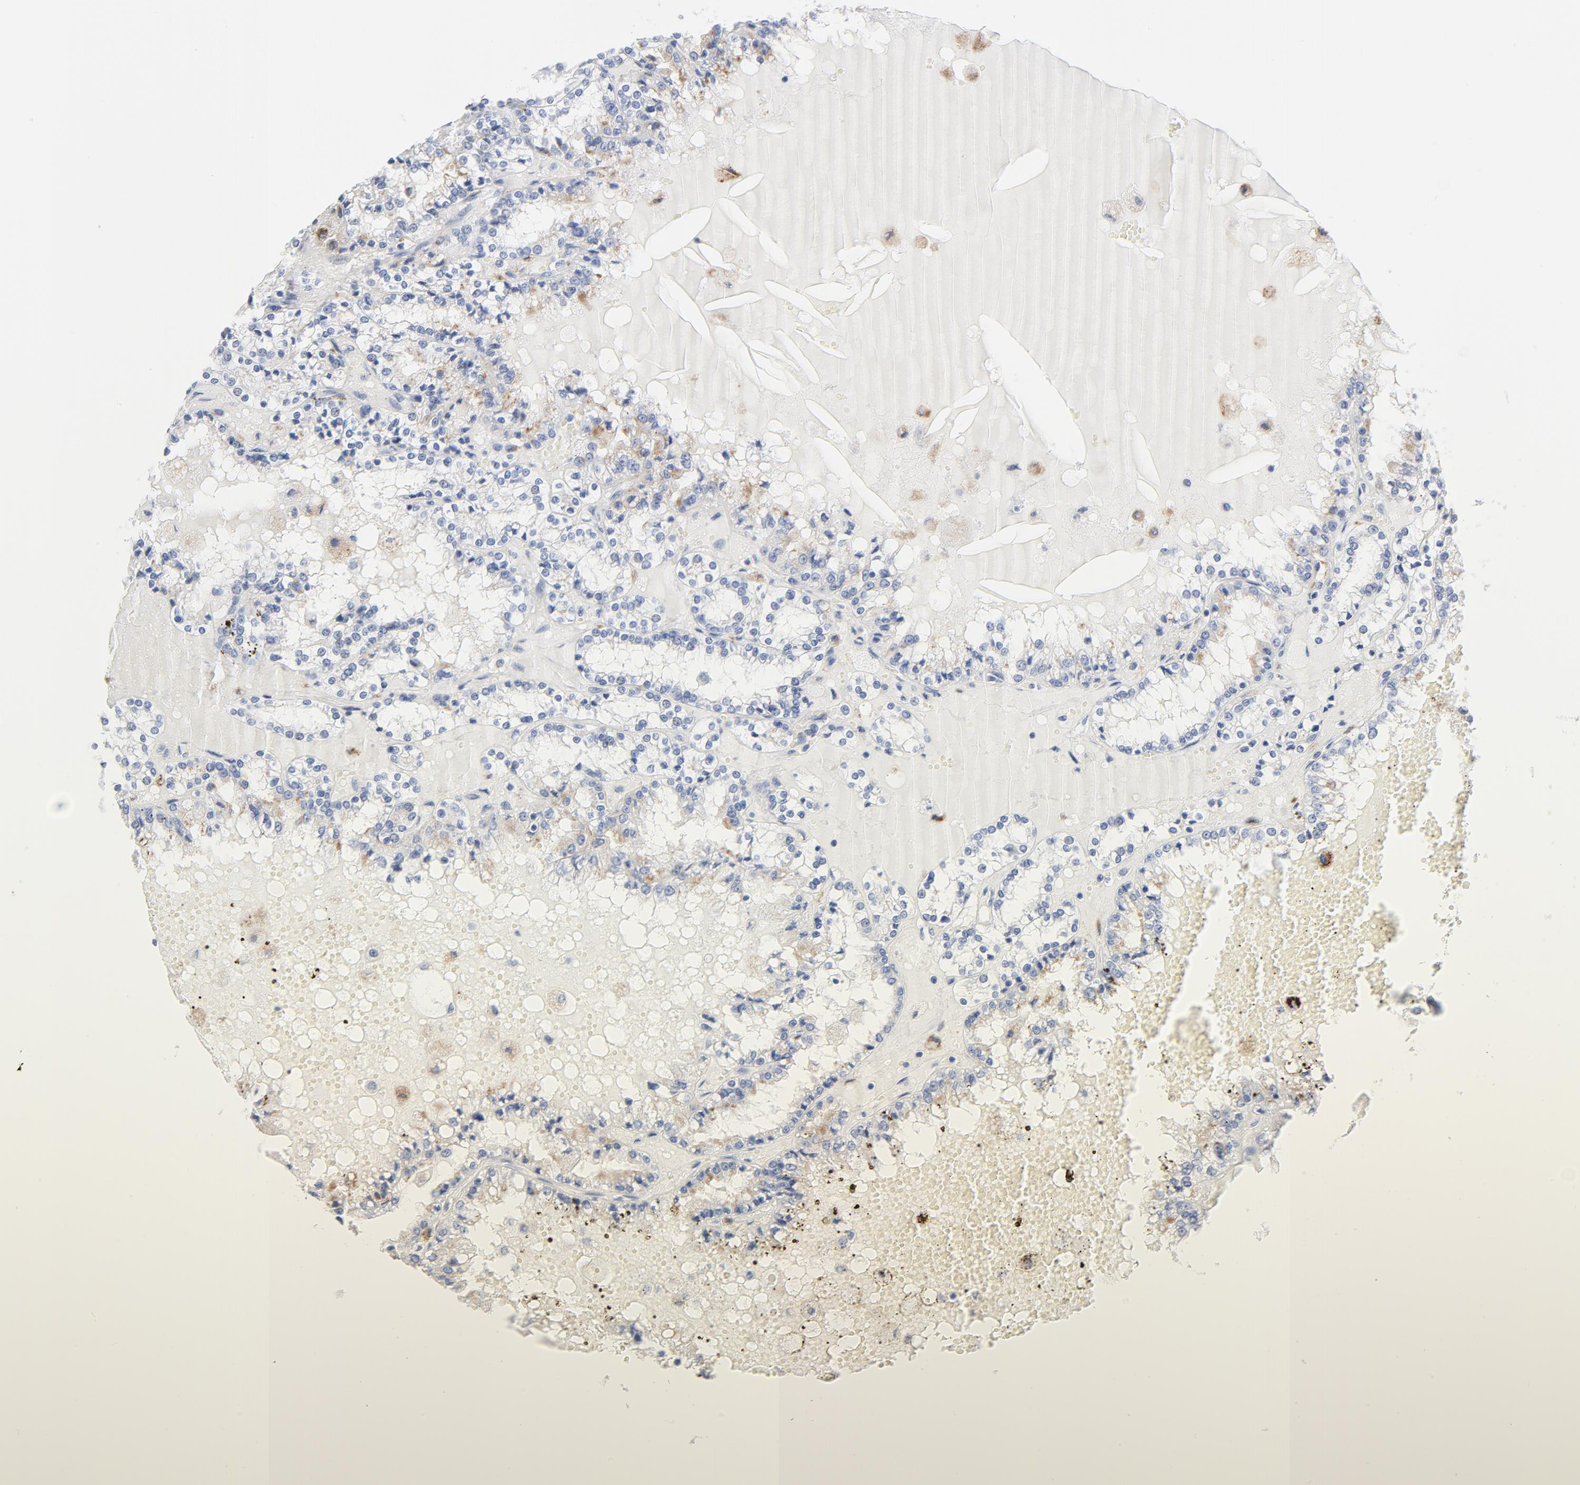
{"staining": {"intensity": "weak", "quantity": "25%-75%", "location": "cytoplasmic/membranous"}, "tissue": "renal cancer", "cell_type": "Tumor cells", "image_type": "cancer", "snomed": [{"axis": "morphology", "description": "Adenocarcinoma, NOS"}, {"axis": "topography", "description": "Kidney"}], "caption": "Immunohistochemical staining of human renal cancer reveals low levels of weak cytoplasmic/membranous positivity in approximately 25%-75% of tumor cells. Using DAB (brown) and hematoxylin (blue) stains, captured at high magnification using brightfield microscopy.", "gene": "LTBP2", "patient": {"sex": "female", "age": 56}}